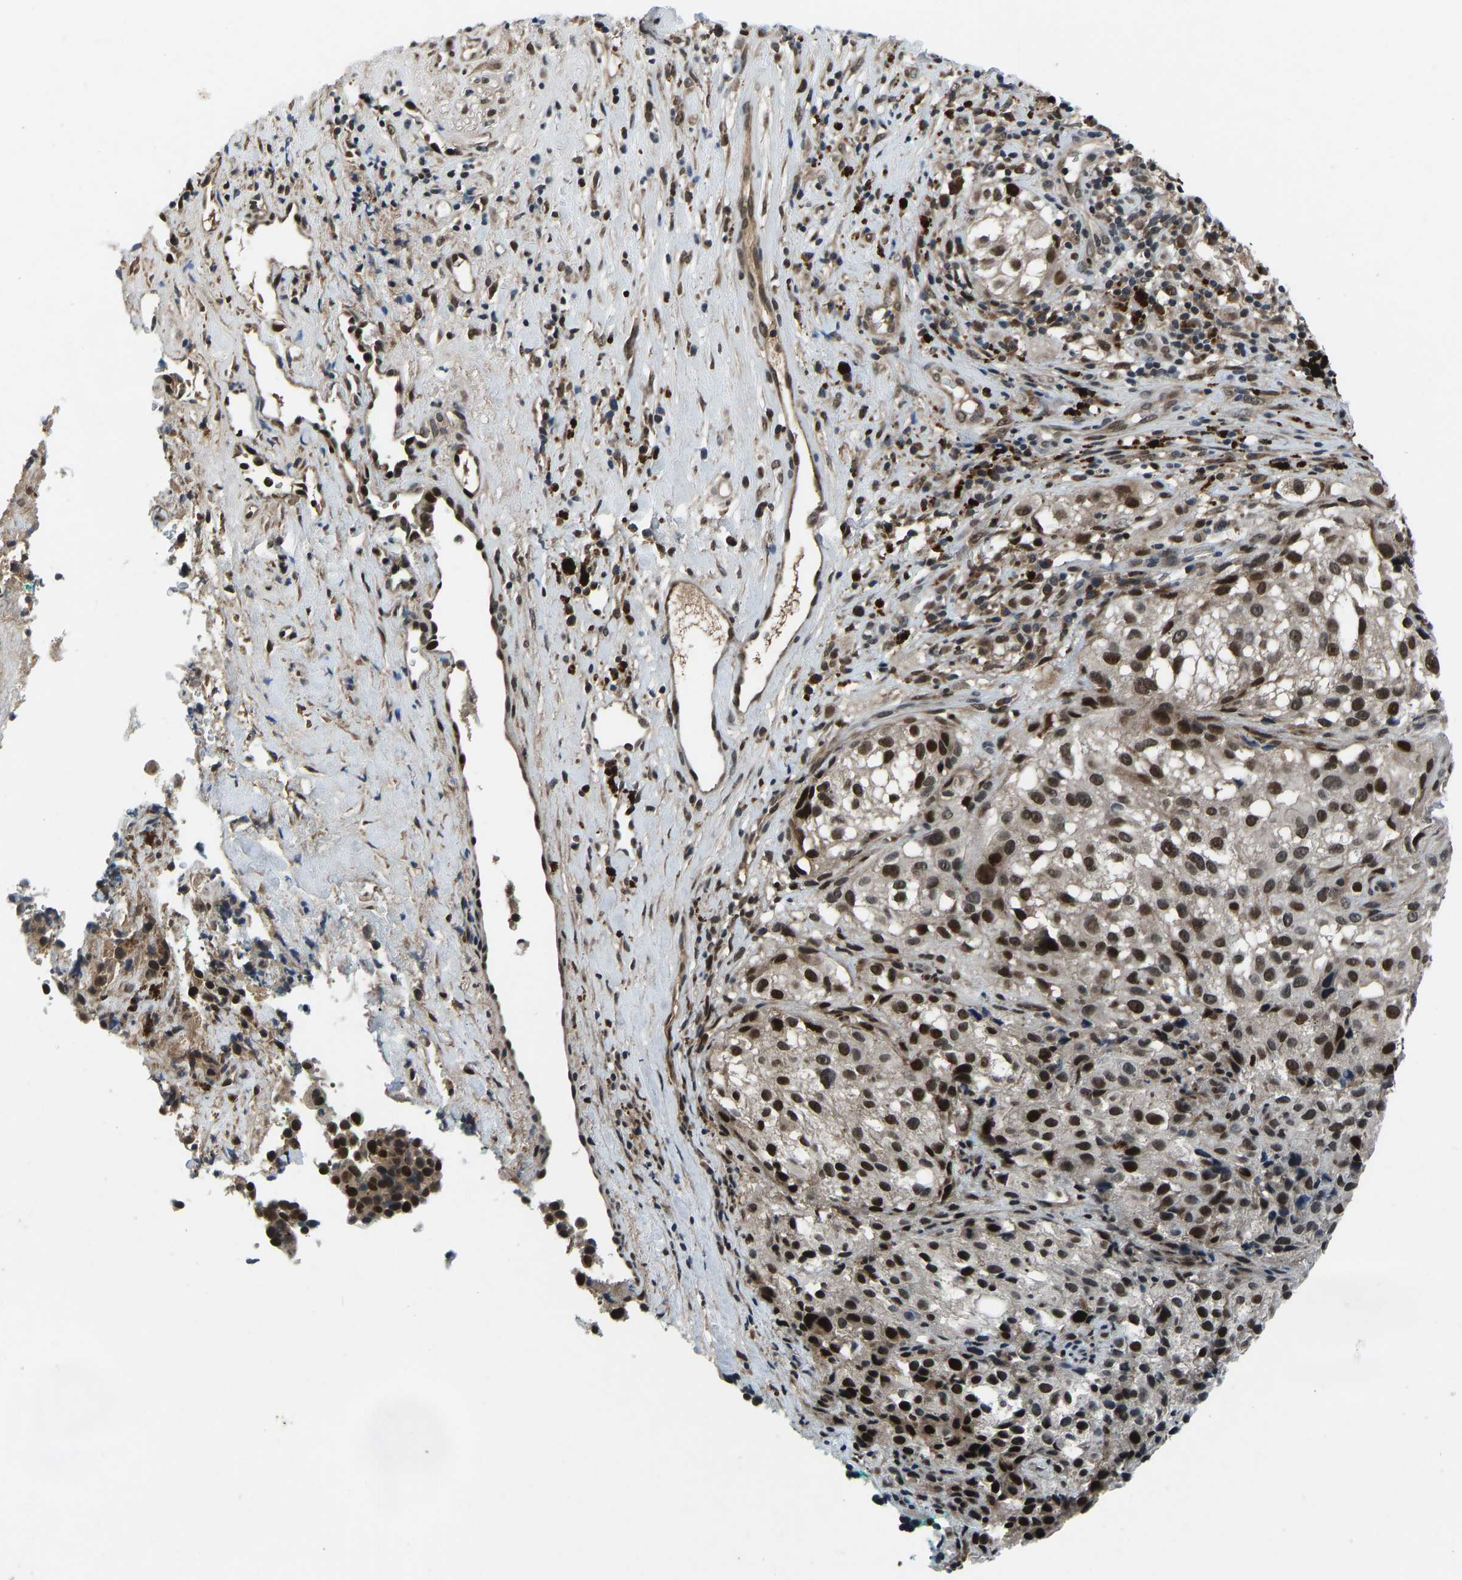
{"staining": {"intensity": "strong", "quantity": ">75%", "location": "nuclear"}, "tissue": "melanoma", "cell_type": "Tumor cells", "image_type": "cancer", "snomed": [{"axis": "morphology", "description": "Necrosis, NOS"}, {"axis": "morphology", "description": "Malignant melanoma, NOS"}, {"axis": "topography", "description": "Skin"}], "caption": "A brown stain shows strong nuclear expression of a protein in malignant melanoma tumor cells.", "gene": "RLIM", "patient": {"sex": "female", "age": 87}}